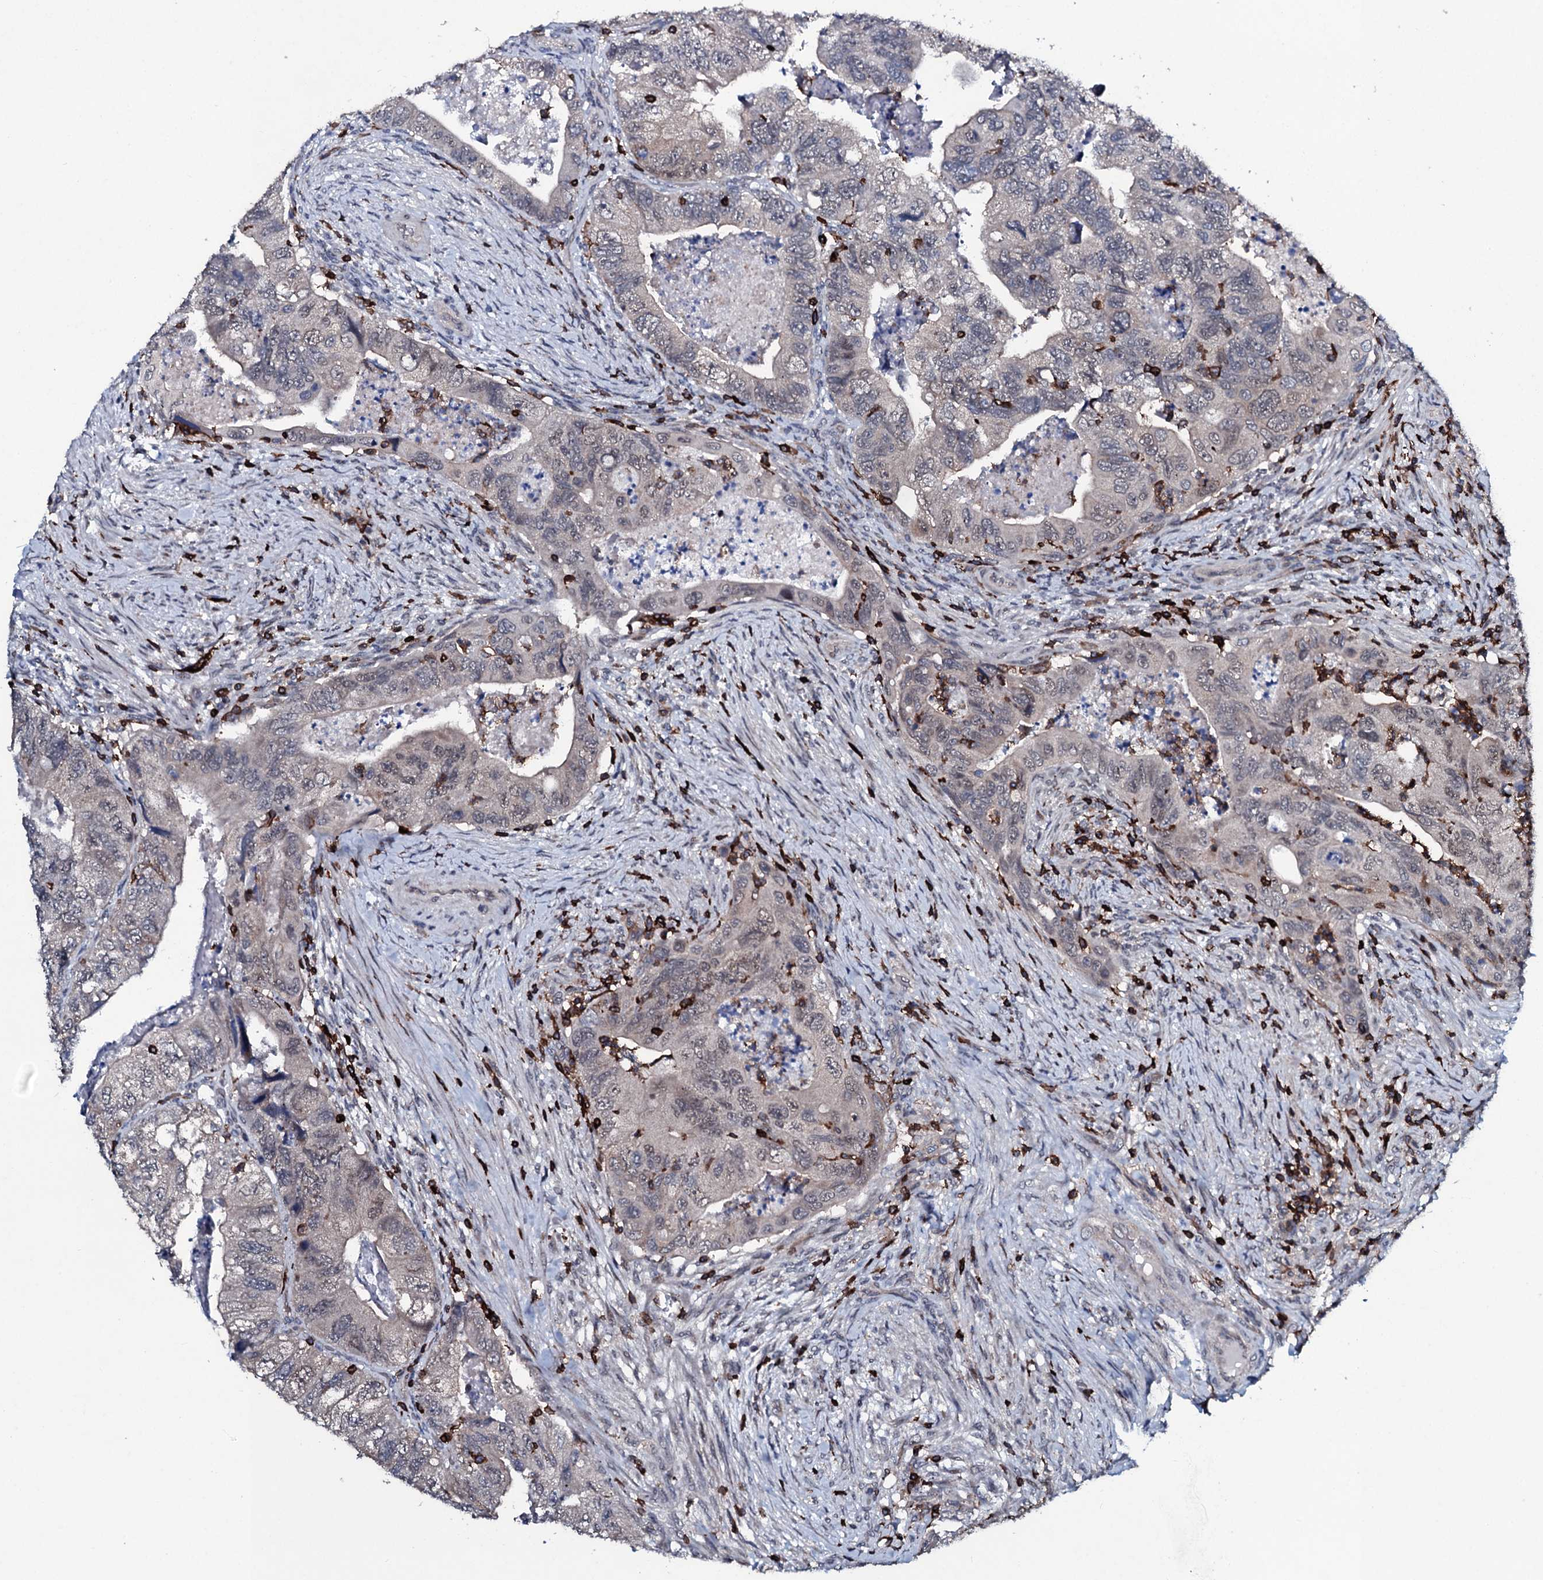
{"staining": {"intensity": "weak", "quantity": "<25%", "location": "nuclear"}, "tissue": "colorectal cancer", "cell_type": "Tumor cells", "image_type": "cancer", "snomed": [{"axis": "morphology", "description": "Adenocarcinoma, NOS"}, {"axis": "topography", "description": "Rectum"}], "caption": "There is no significant expression in tumor cells of colorectal adenocarcinoma.", "gene": "OGFOD2", "patient": {"sex": "male", "age": 63}}